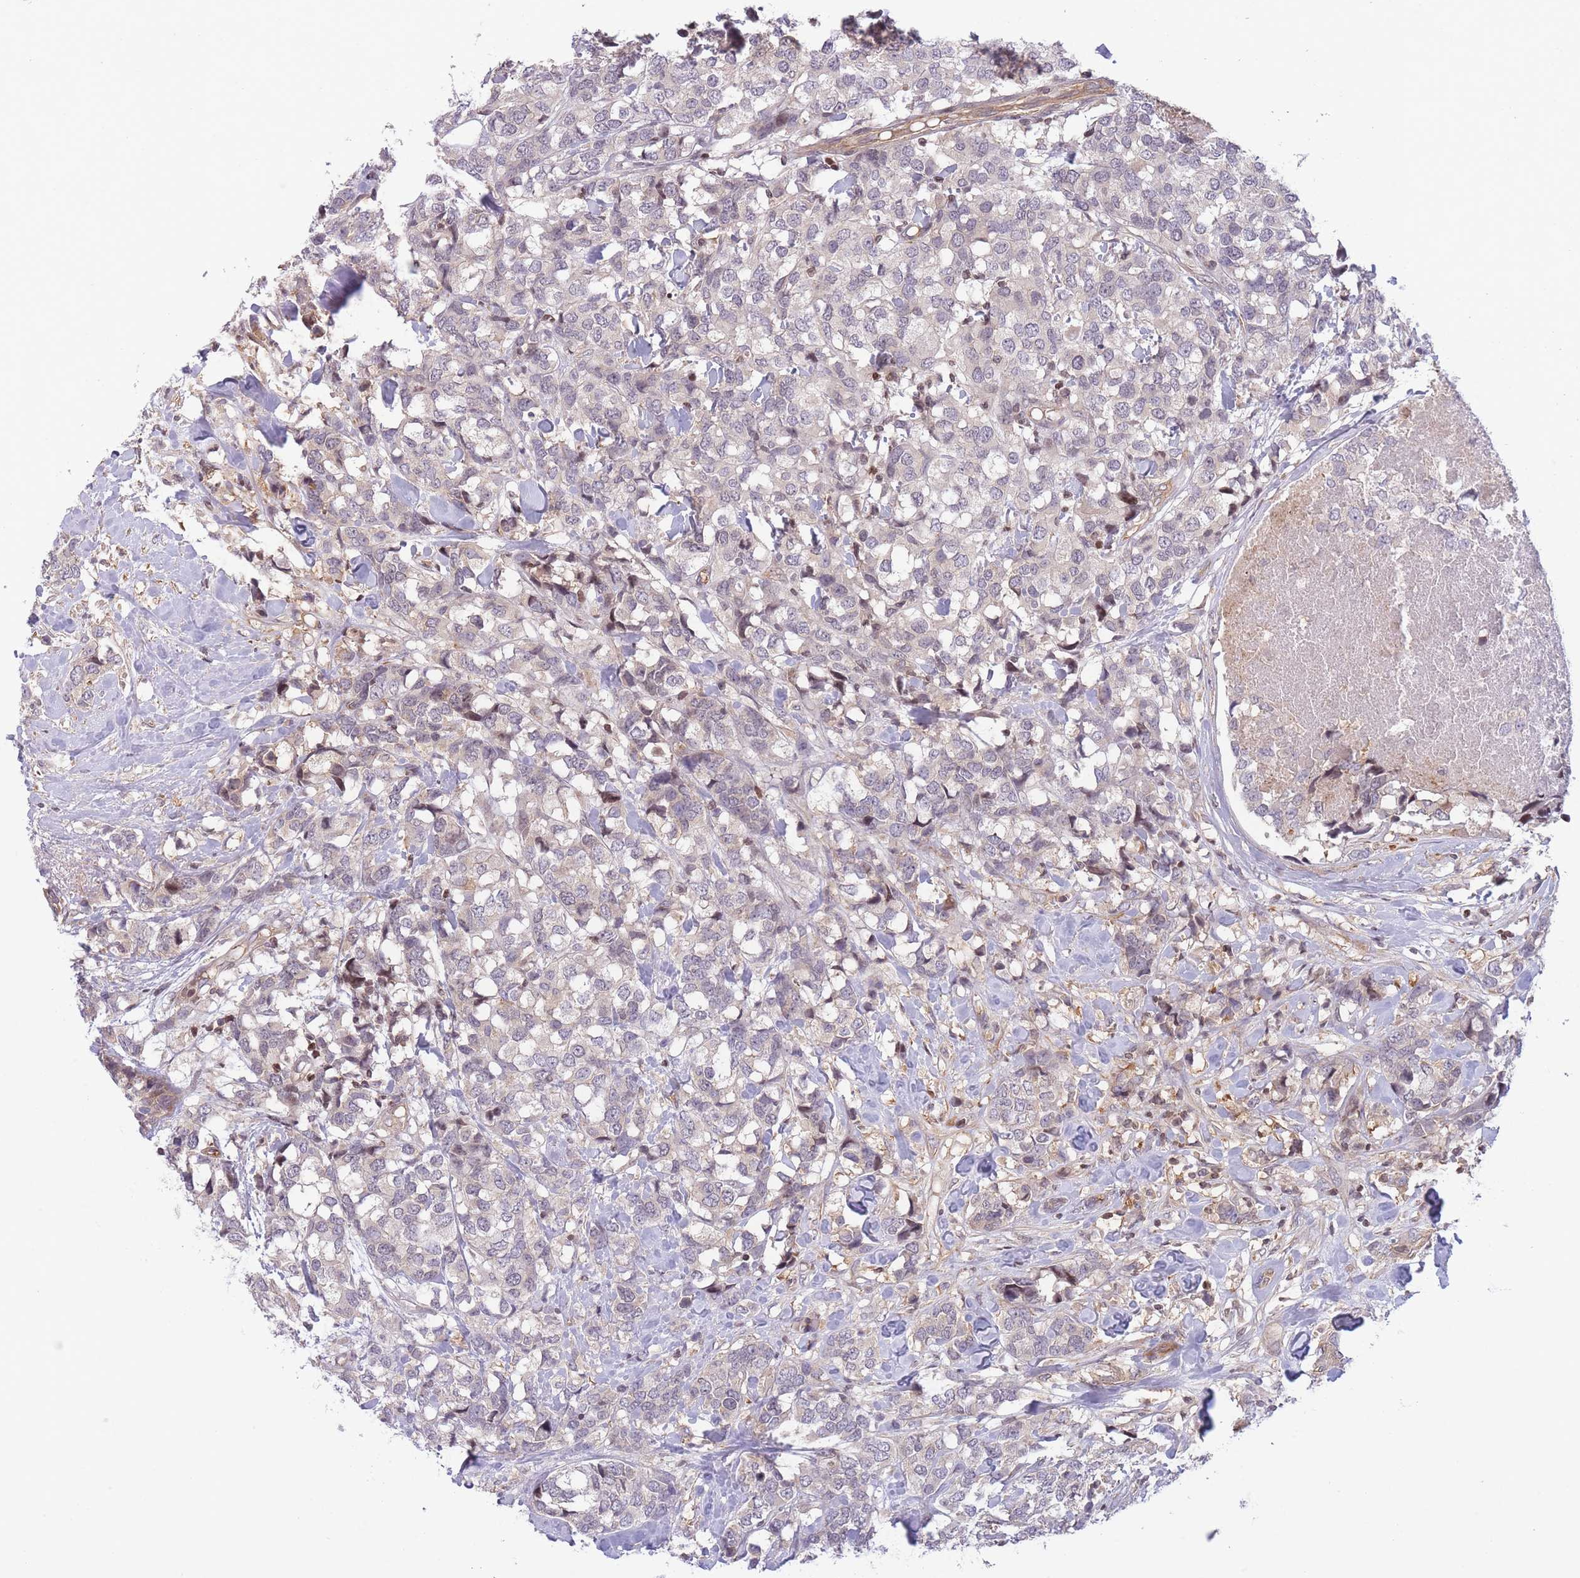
{"staining": {"intensity": "negative", "quantity": "none", "location": "none"}, "tissue": "breast cancer", "cell_type": "Tumor cells", "image_type": "cancer", "snomed": [{"axis": "morphology", "description": "Lobular carcinoma"}, {"axis": "topography", "description": "Breast"}], "caption": "A high-resolution micrograph shows immunohistochemistry staining of breast cancer (lobular carcinoma), which shows no significant positivity in tumor cells. (DAB immunohistochemistry (IHC) visualized using brightfield microscopy, high magnification).", "gene": "SLC35F5", "patient": {"sex": "female", "age": 59}}